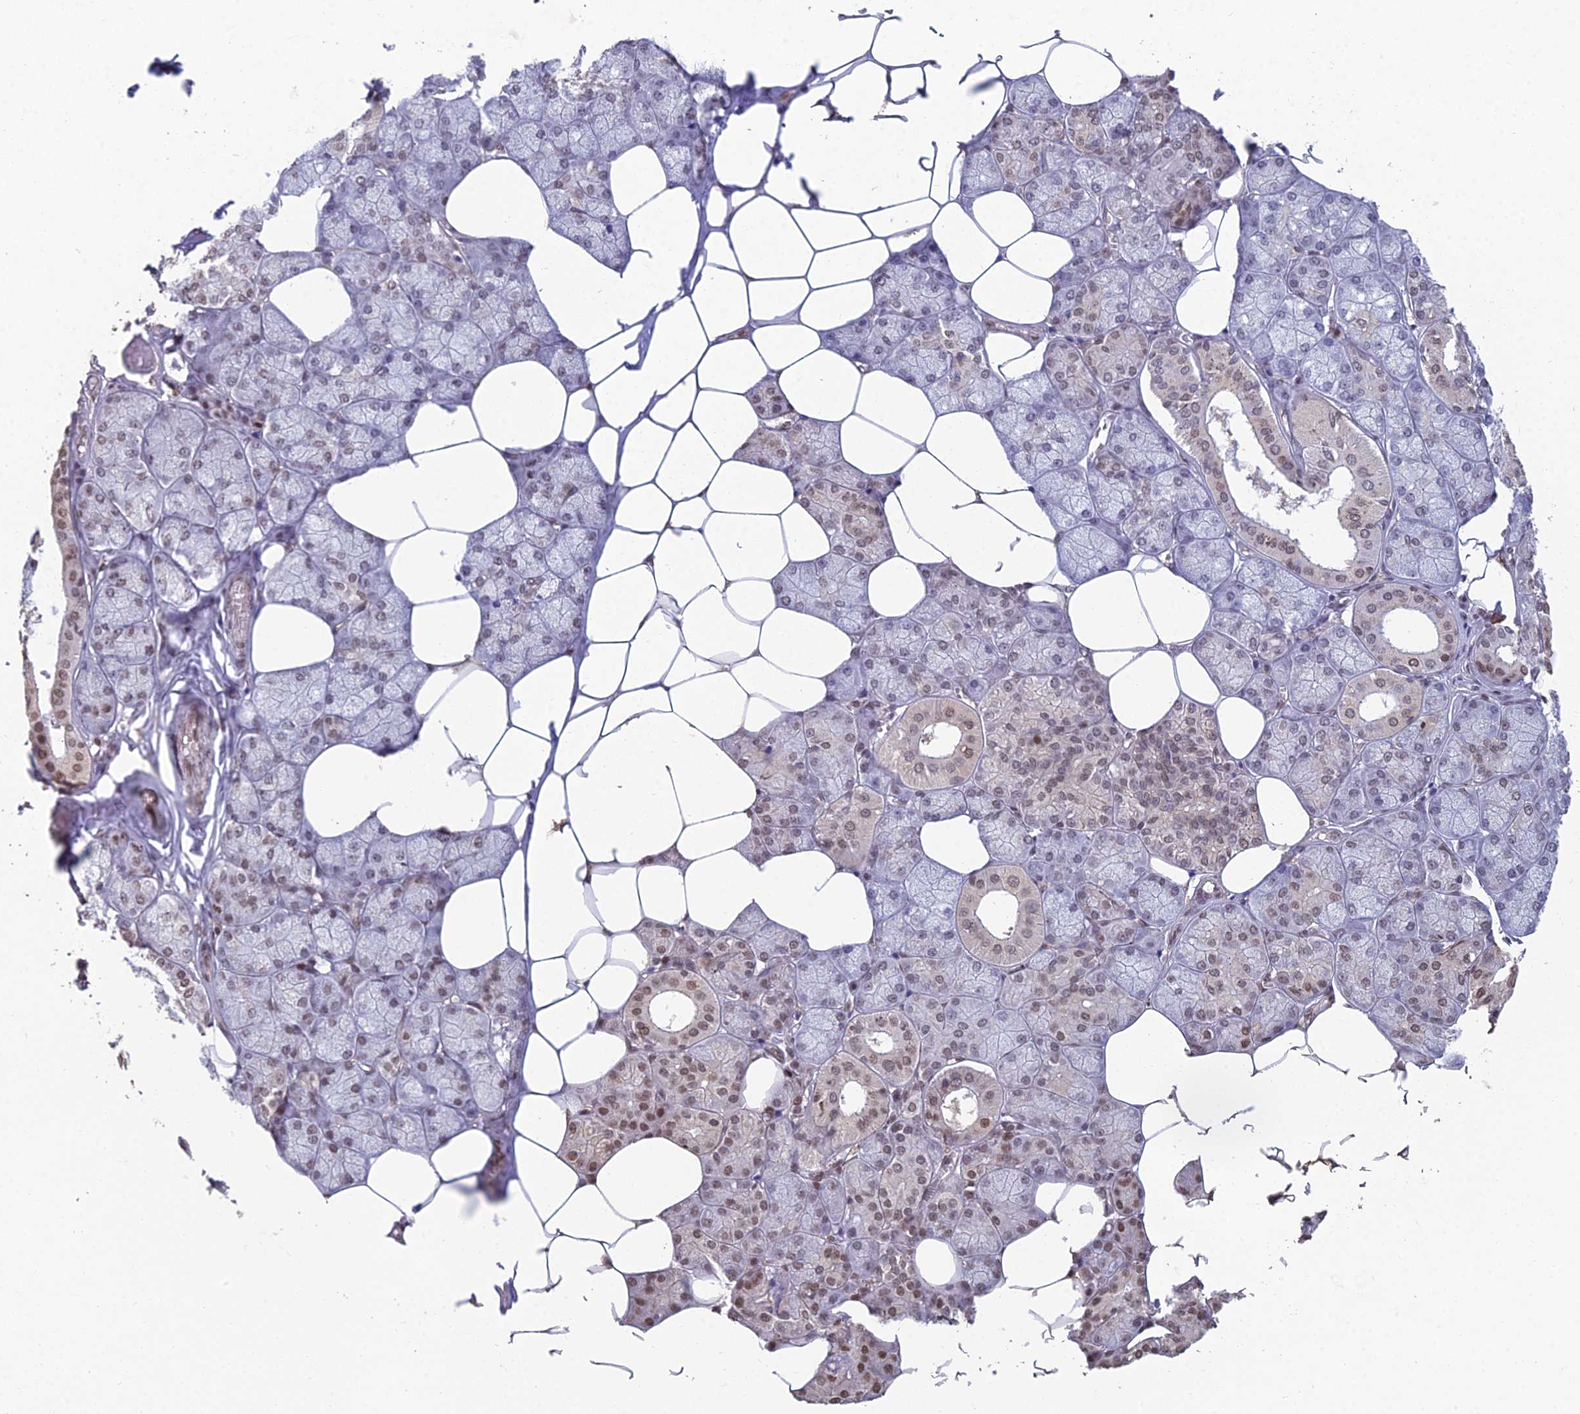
{"staining": {"intensity": "moderate", "quantity": "25%-75%", "location": "nuclear"}, "tissue": "salivary gland", "cell_type": "Glandular cells", "image_type": "normal", "snomed": [{"axis": "morphology", "description": "Normal tissue, NOS"}, {"axis": "topography", "description": "Salivary gland"}], "caption": "A micrograph of salivary gland stained for a protein reveals moderate nuclear brown staining in glandular cells. The staining was performed using DAB, with brown indicating positive protein expression. Nuclei are stained blue with hematoxylin.", "gene": "ABHD17A", "patient": {"sex": "male", "age": 62}}